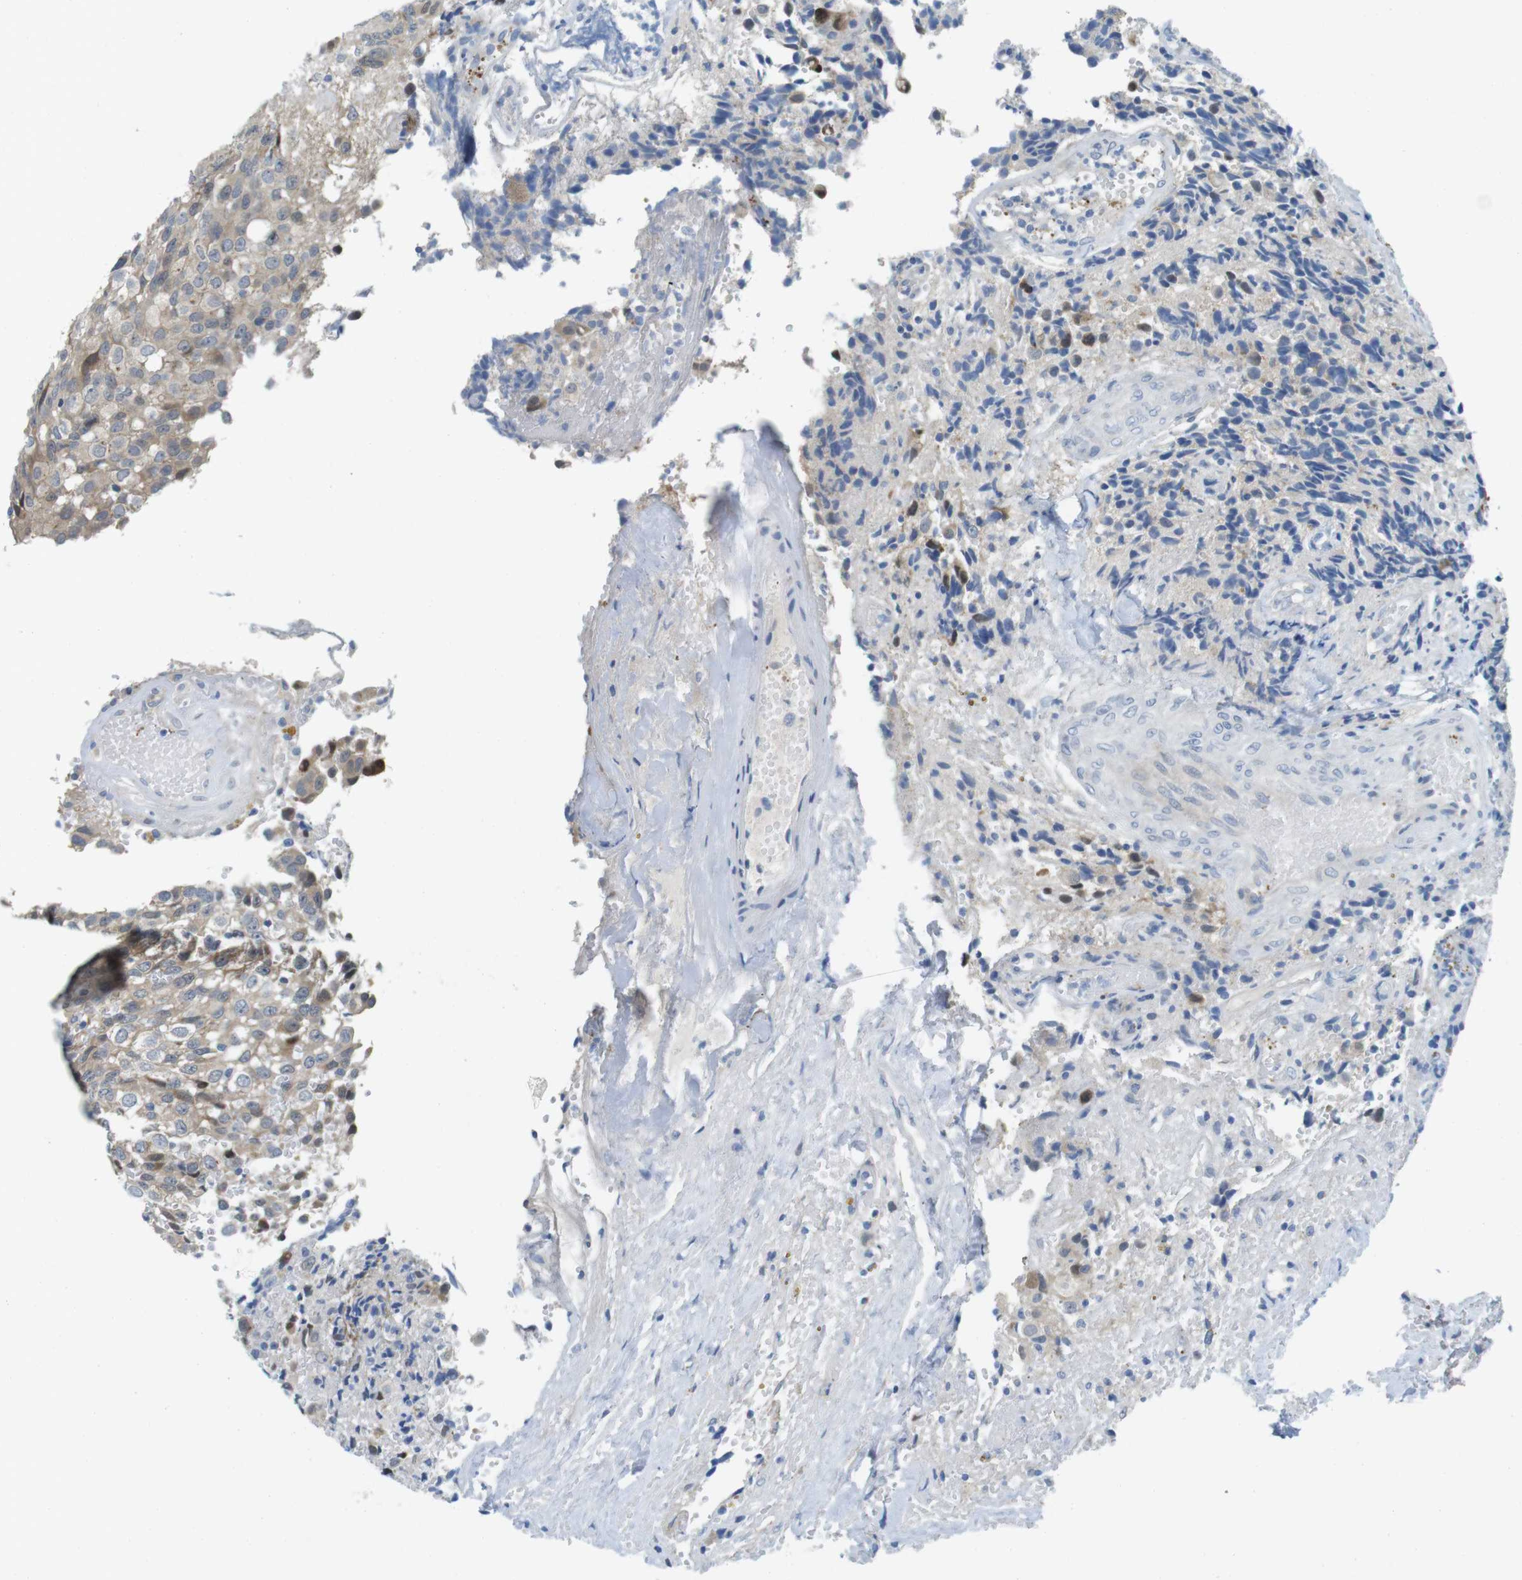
{"staining": {"intensity": "weak", "quantity": ">75%", "location": "cytoplasmic/membranous"}, "tissue": "glioma", "cell_type": "Tumor cells", "image_type": "cancer", "snomed": [{"axis": "morphology", "description": "Glioma, malignant, High grade"}, {"axis": "topography", "description": "Brain"}], "caption": "High-grade glioma (malignant) stained for a protein (brown) demonstrates weak cytoplasmic/membranous positive positivity in about >75% of tumor cells.", "gene": "CASP2", "patient": {"sex": "male", "age": 32}}